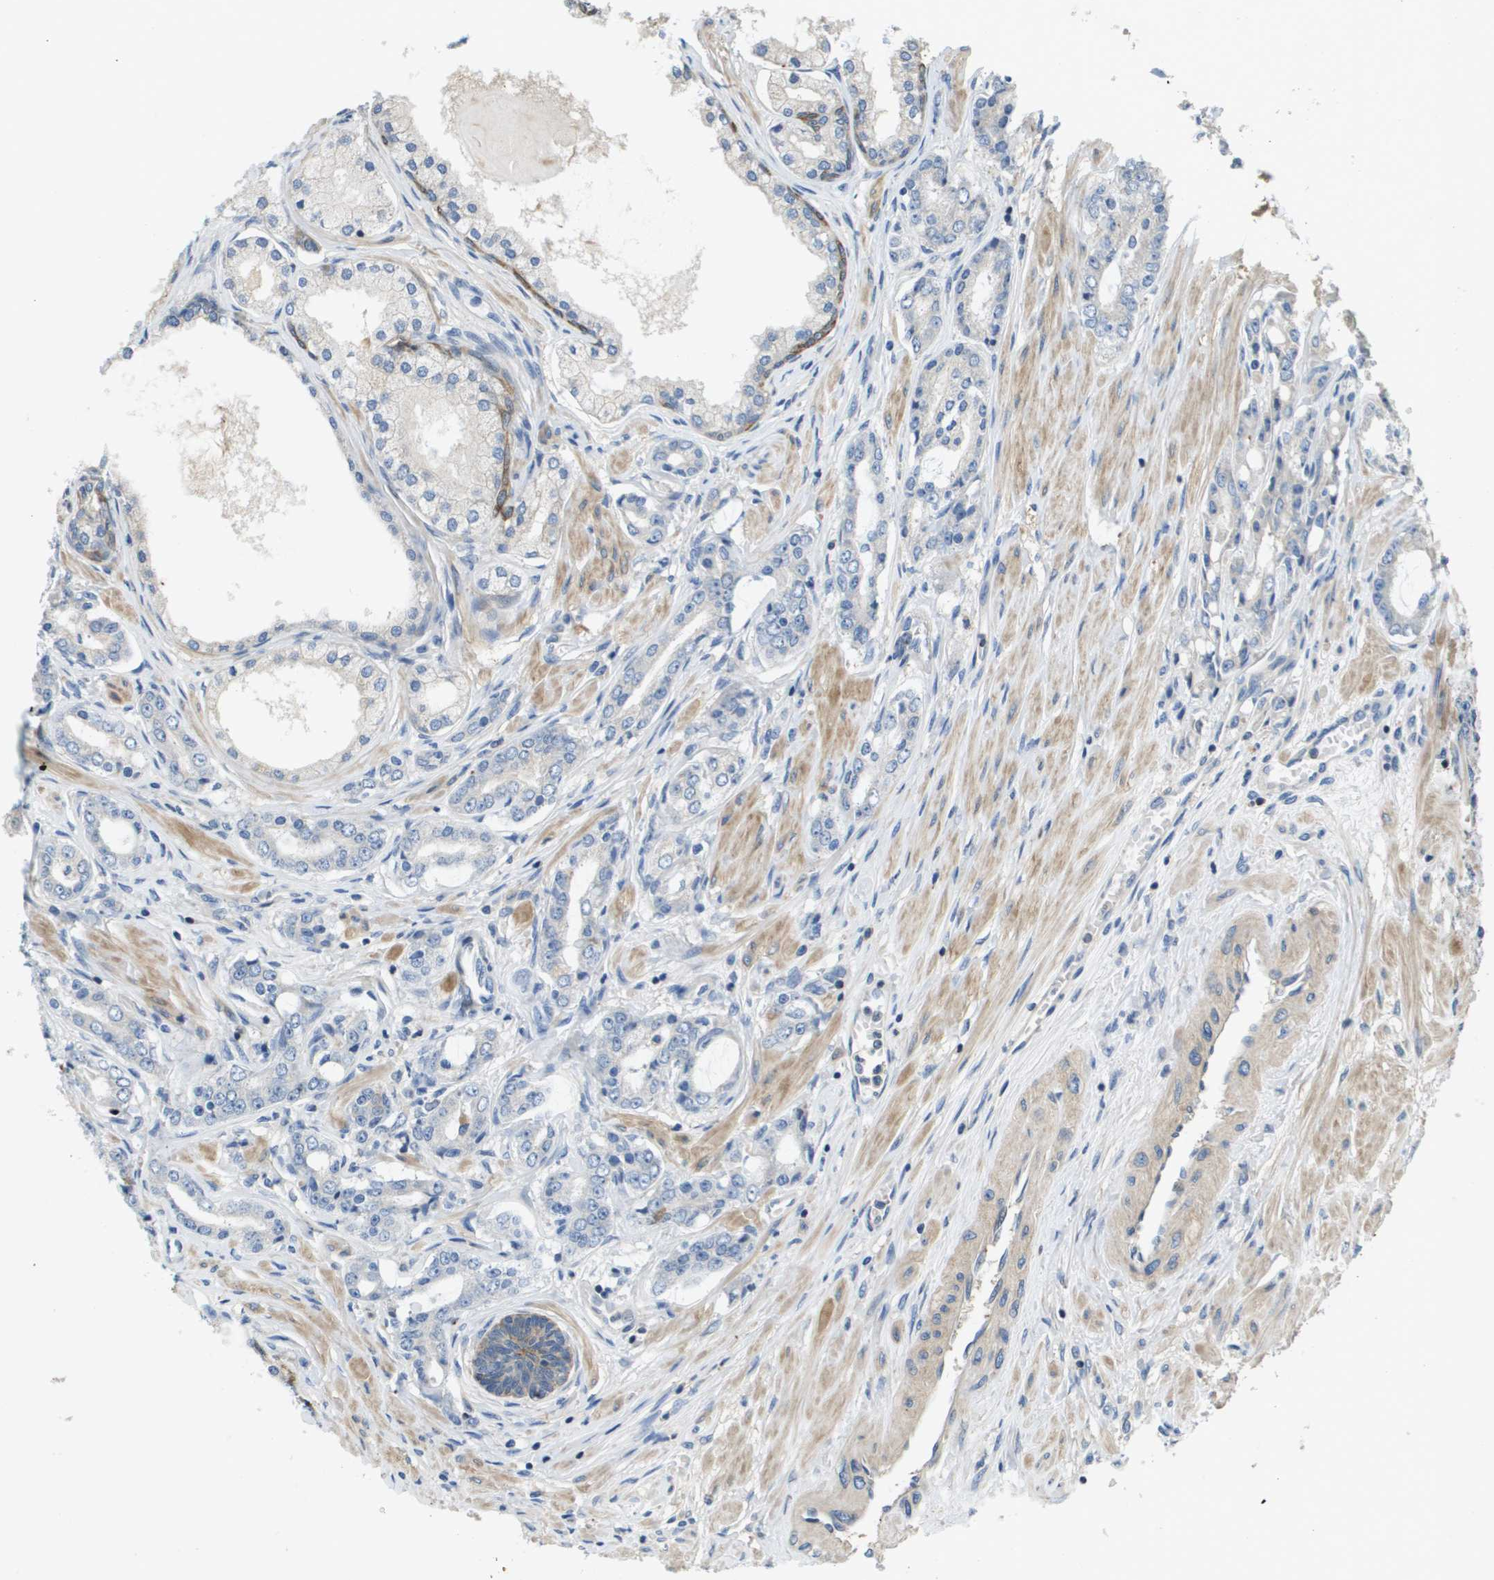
{"staining": {"intensity": "negative", "quantity": "none", "location": "none"}, "tissue": "prostate cancer", "cell_type": "Tumor cells", "image_type": "cancer", "snomed": [{"axis": "morphology", "description": "Adenocarcinoma, Low grade"}, {"axis": "topography", "description": "Prostate"}], "caption": "A histopathology image of prostate cancer stained for a protein exhibits no brown staining in tumor cells. Brightfield microscopy of IHC stained with DAB (3,3'-diaminobenzidine) (brown) and hematoxylin (blue), captured at high magnification.", "gene": "KRT23", "patient": {"sex": "male", "age": 63}}